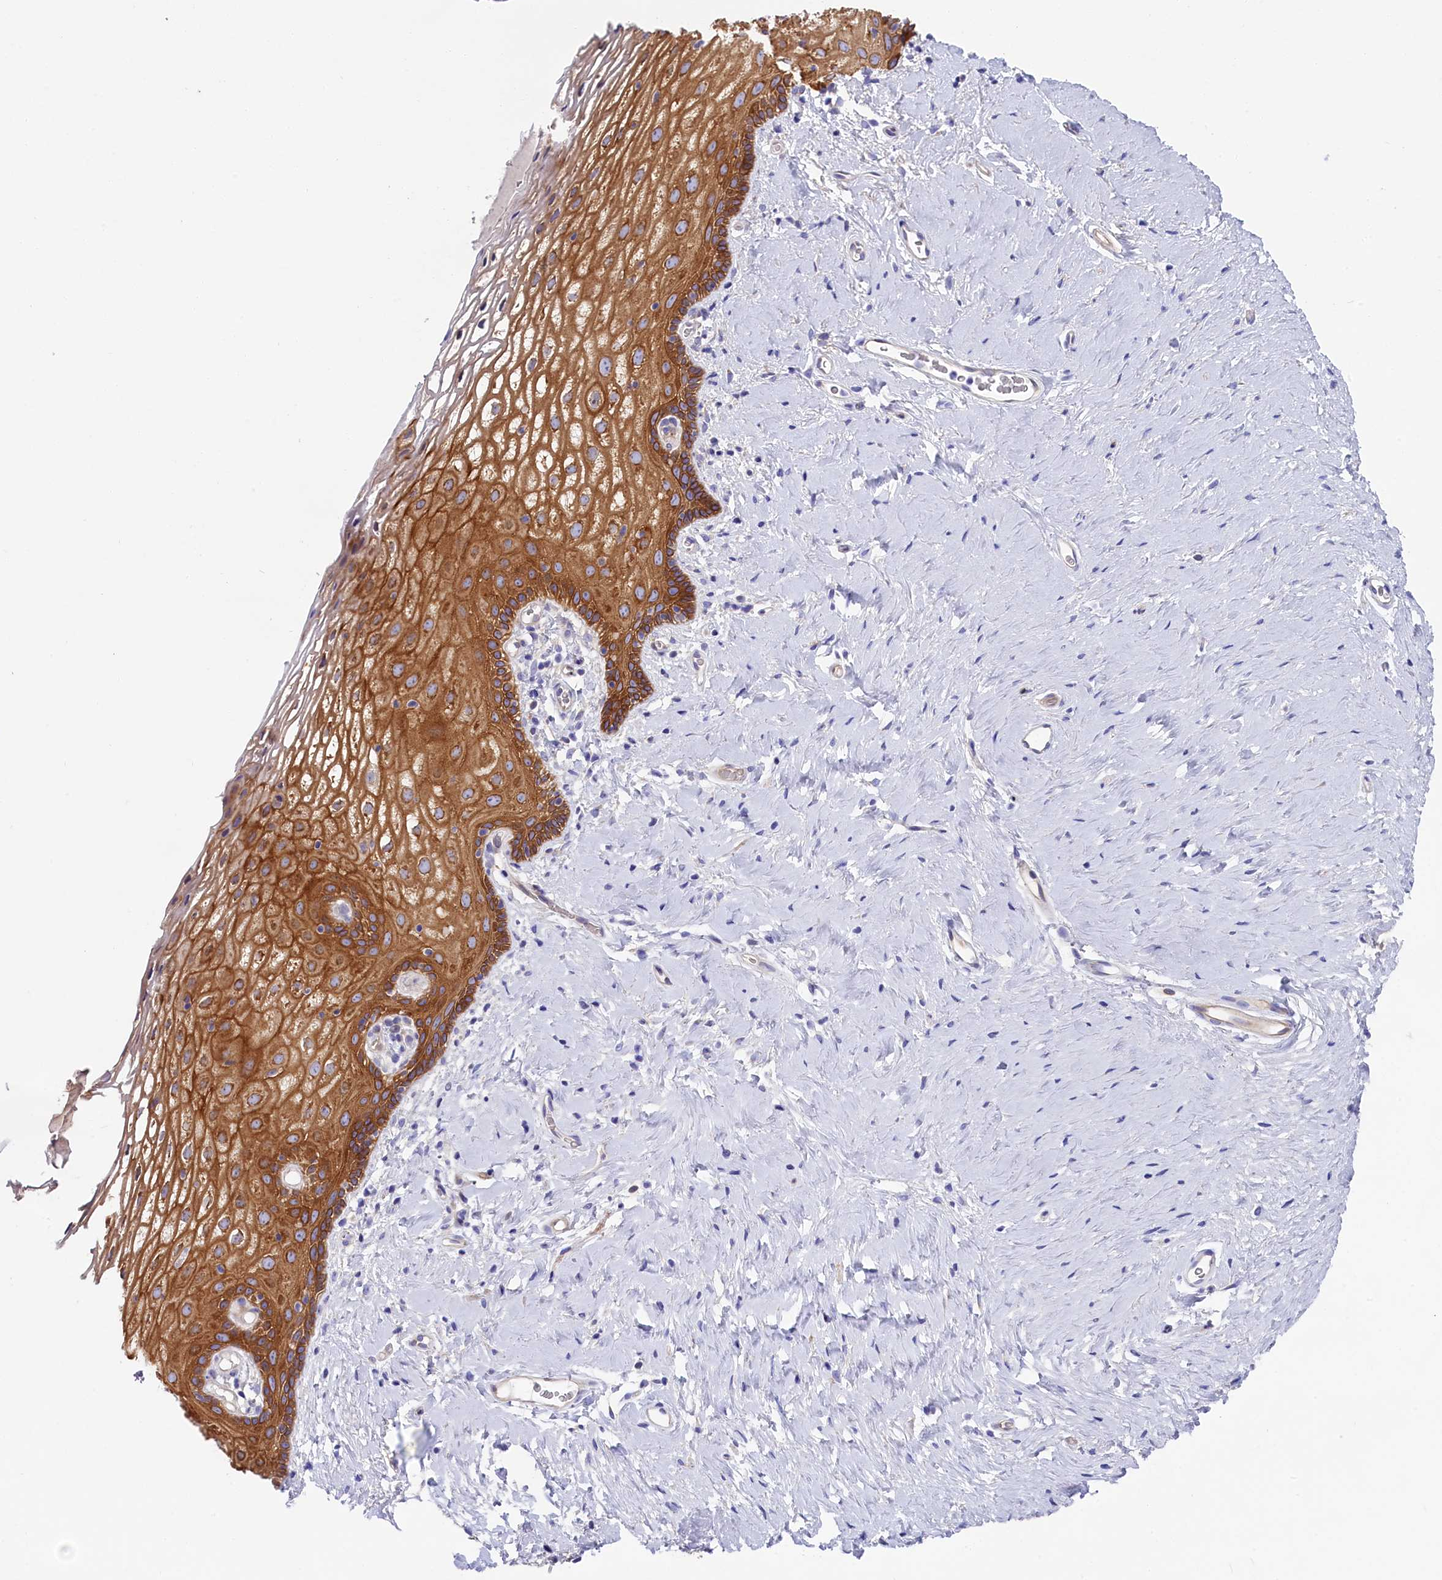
{"staining": {"intensity": "strong", "quantity": ">75%", "location": "cytoplasmic/membranous"}, "tissue": "vagina", "cell_type": "Squamous epithelial cells", "image_type": "normal", "snomed": [{"axis": "morphology", "description": "Normal tissue, NOS"}, {"axis": "morphology", "description": "Adenocarcinoma, NOS"}, {"axis": "topography", "description": "Rectum"}, {"axis": "topography", "description": "Vagina"}], "caption": "Immunohistochemistry micrograph of unremarkable vagina stained for a protein (brown), which shows high levels of strong cytoplasmic/membranous staining in about >75% of squamous epithelial cells.", "gene": "PPP1R13L", "patient": {"sex": "female", "age": 71}}